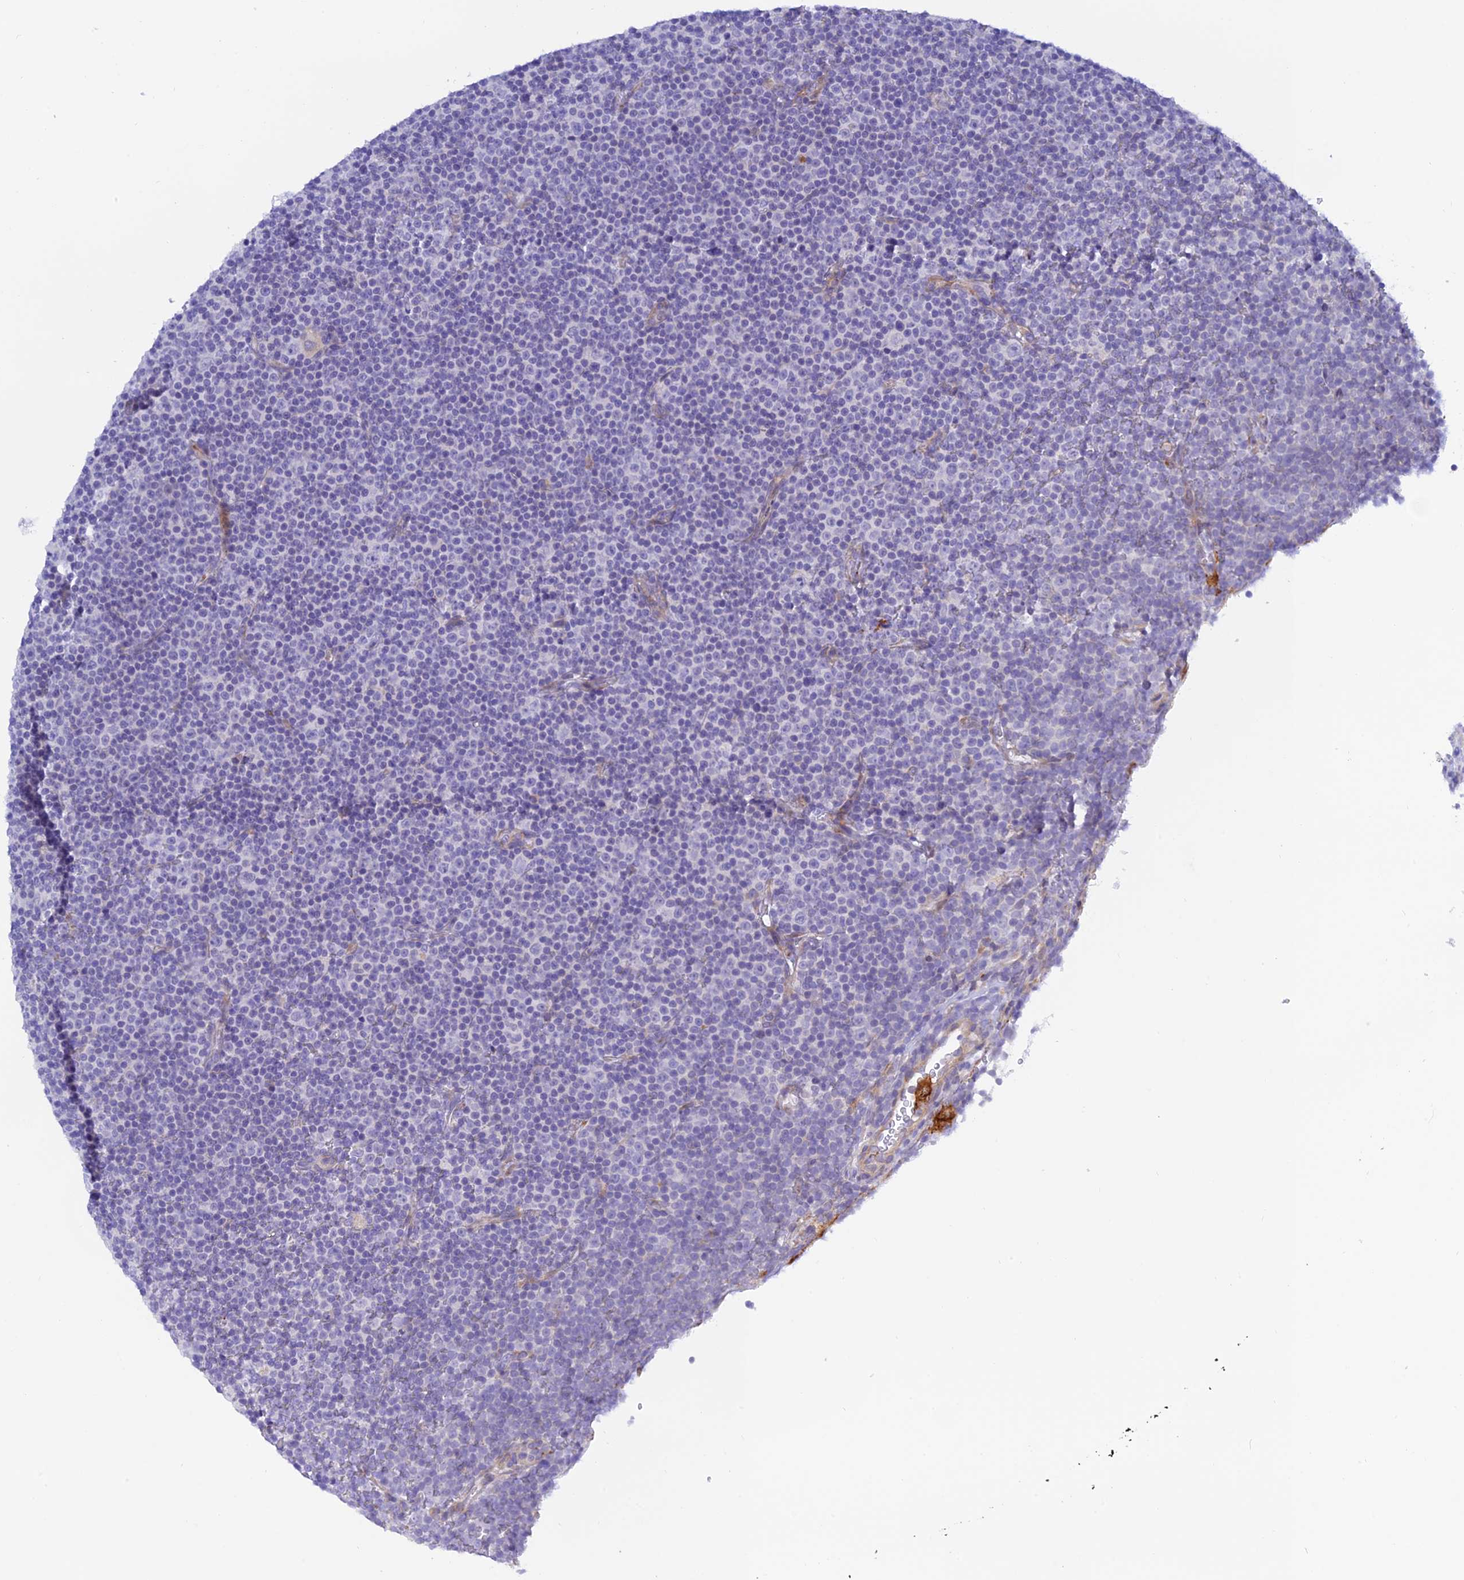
{"staining": {"intensity": "negative", "quantity": "none", "location": "none"}, "tissue": "lymphoma", "cell_type": "Tumor cells", "image_type": "cancer", "snomed": [{"axis": "morphology", "description": "Malignant lymphoma, non-Hodgkin's type, Low grade"}, {"axis": "topography", "description": "Lymph node"}], "caption": "A high-resolution image shows IHC staining of malignant lymphoma, non-Hodgkin's type (low-grade), which displays no significant staining in tumor cells.", "gene": "ZDHHC16", "patient": {"sex": "female", "age": 67}}